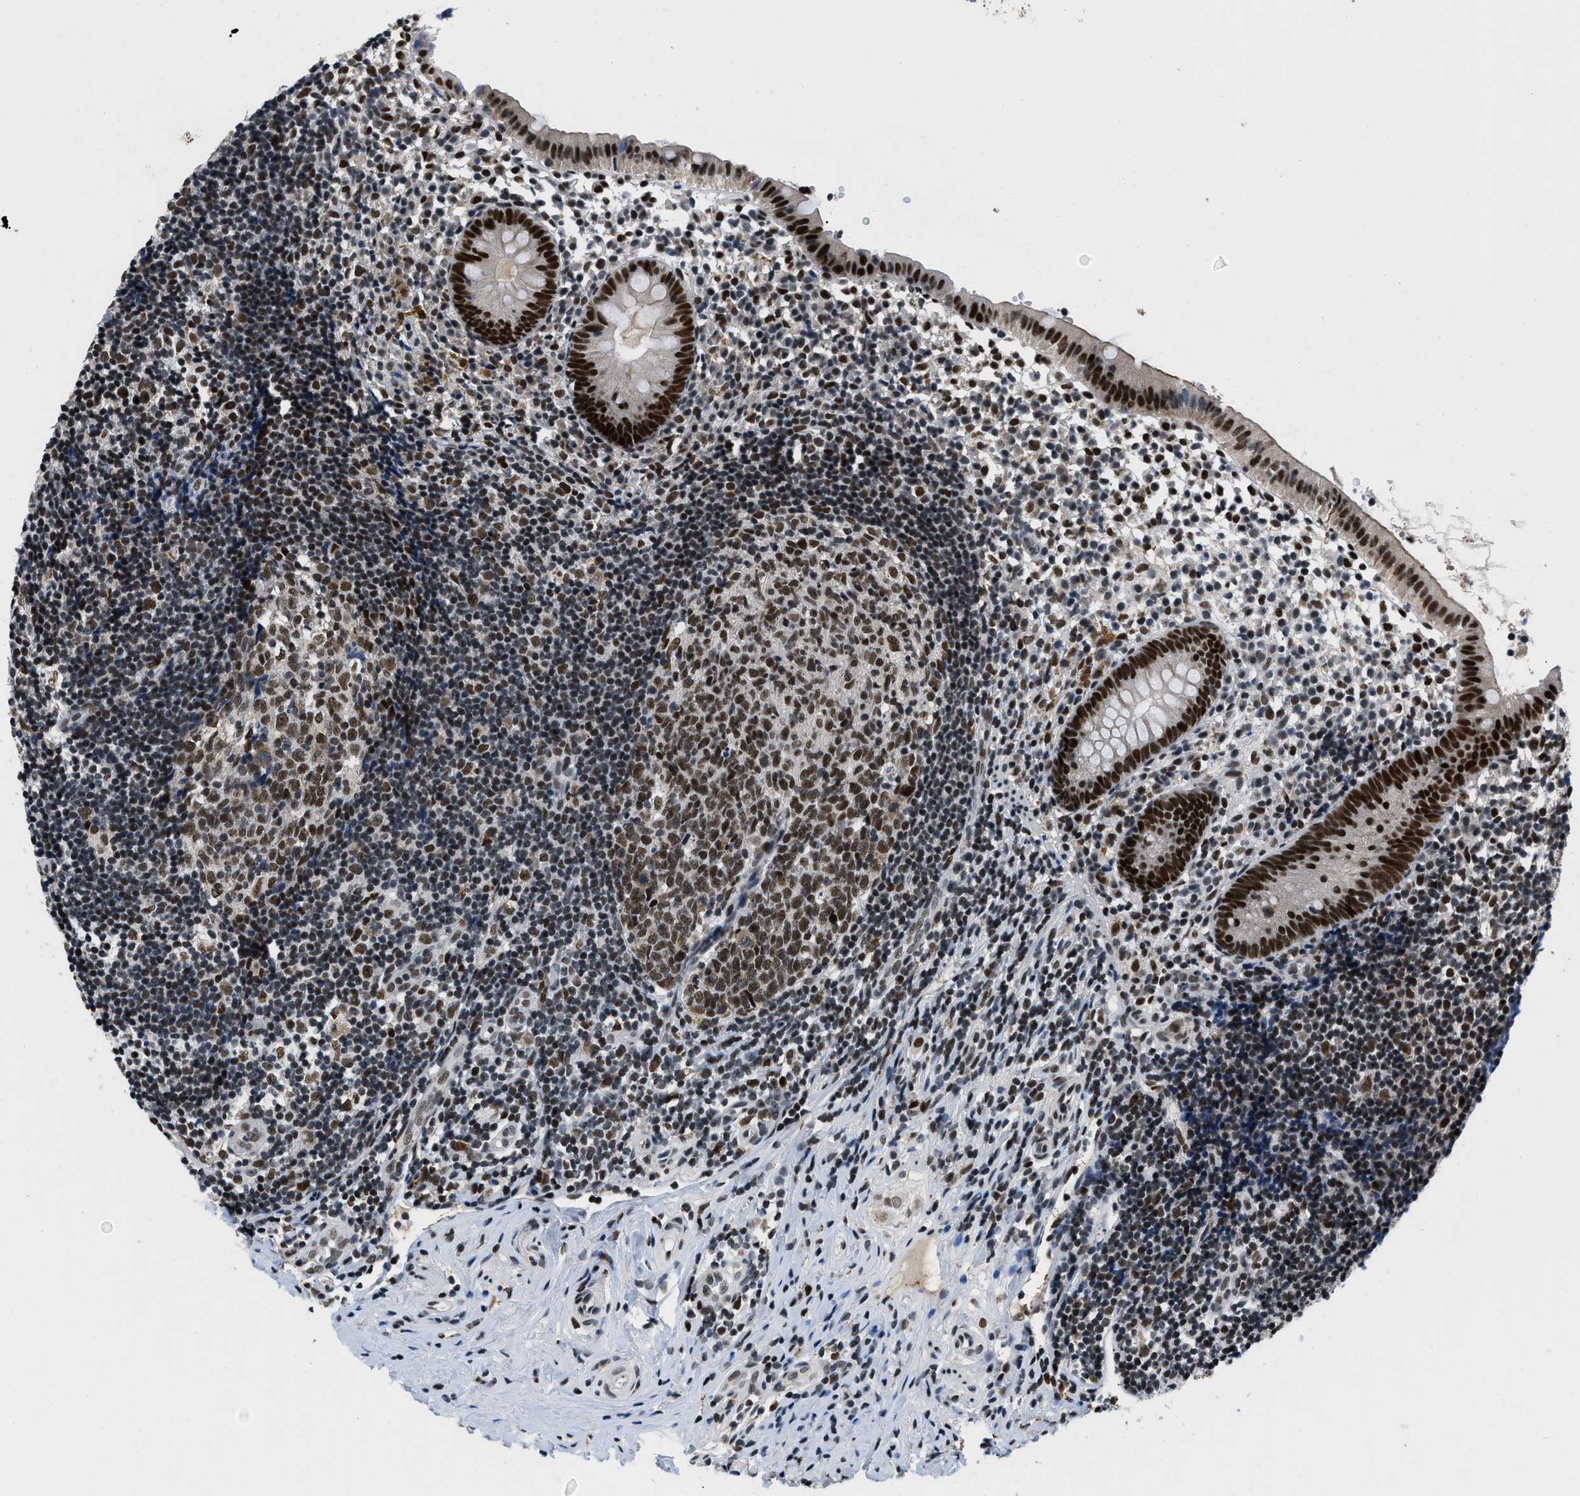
{"staining": {"intensity": "strong", "quantity": ">75%", "location": "nuclear"}, "tissue": "appendix", "cell_type": "Glandular cells", "image_type": "normal", "snomed": [{"axis": "morphology", "description": "Normal tissue, NOS"}, {"axis": "topography", "description": "Appendix"}], "caption": "Brown immunohistochemical staining in normal human appendix exhibits strong nuclear expression in about >75% of glandular cells. Nuclei are stained in blue.", "gene": "KDM3B", "patient": {"sex": "female", "age": 20}}